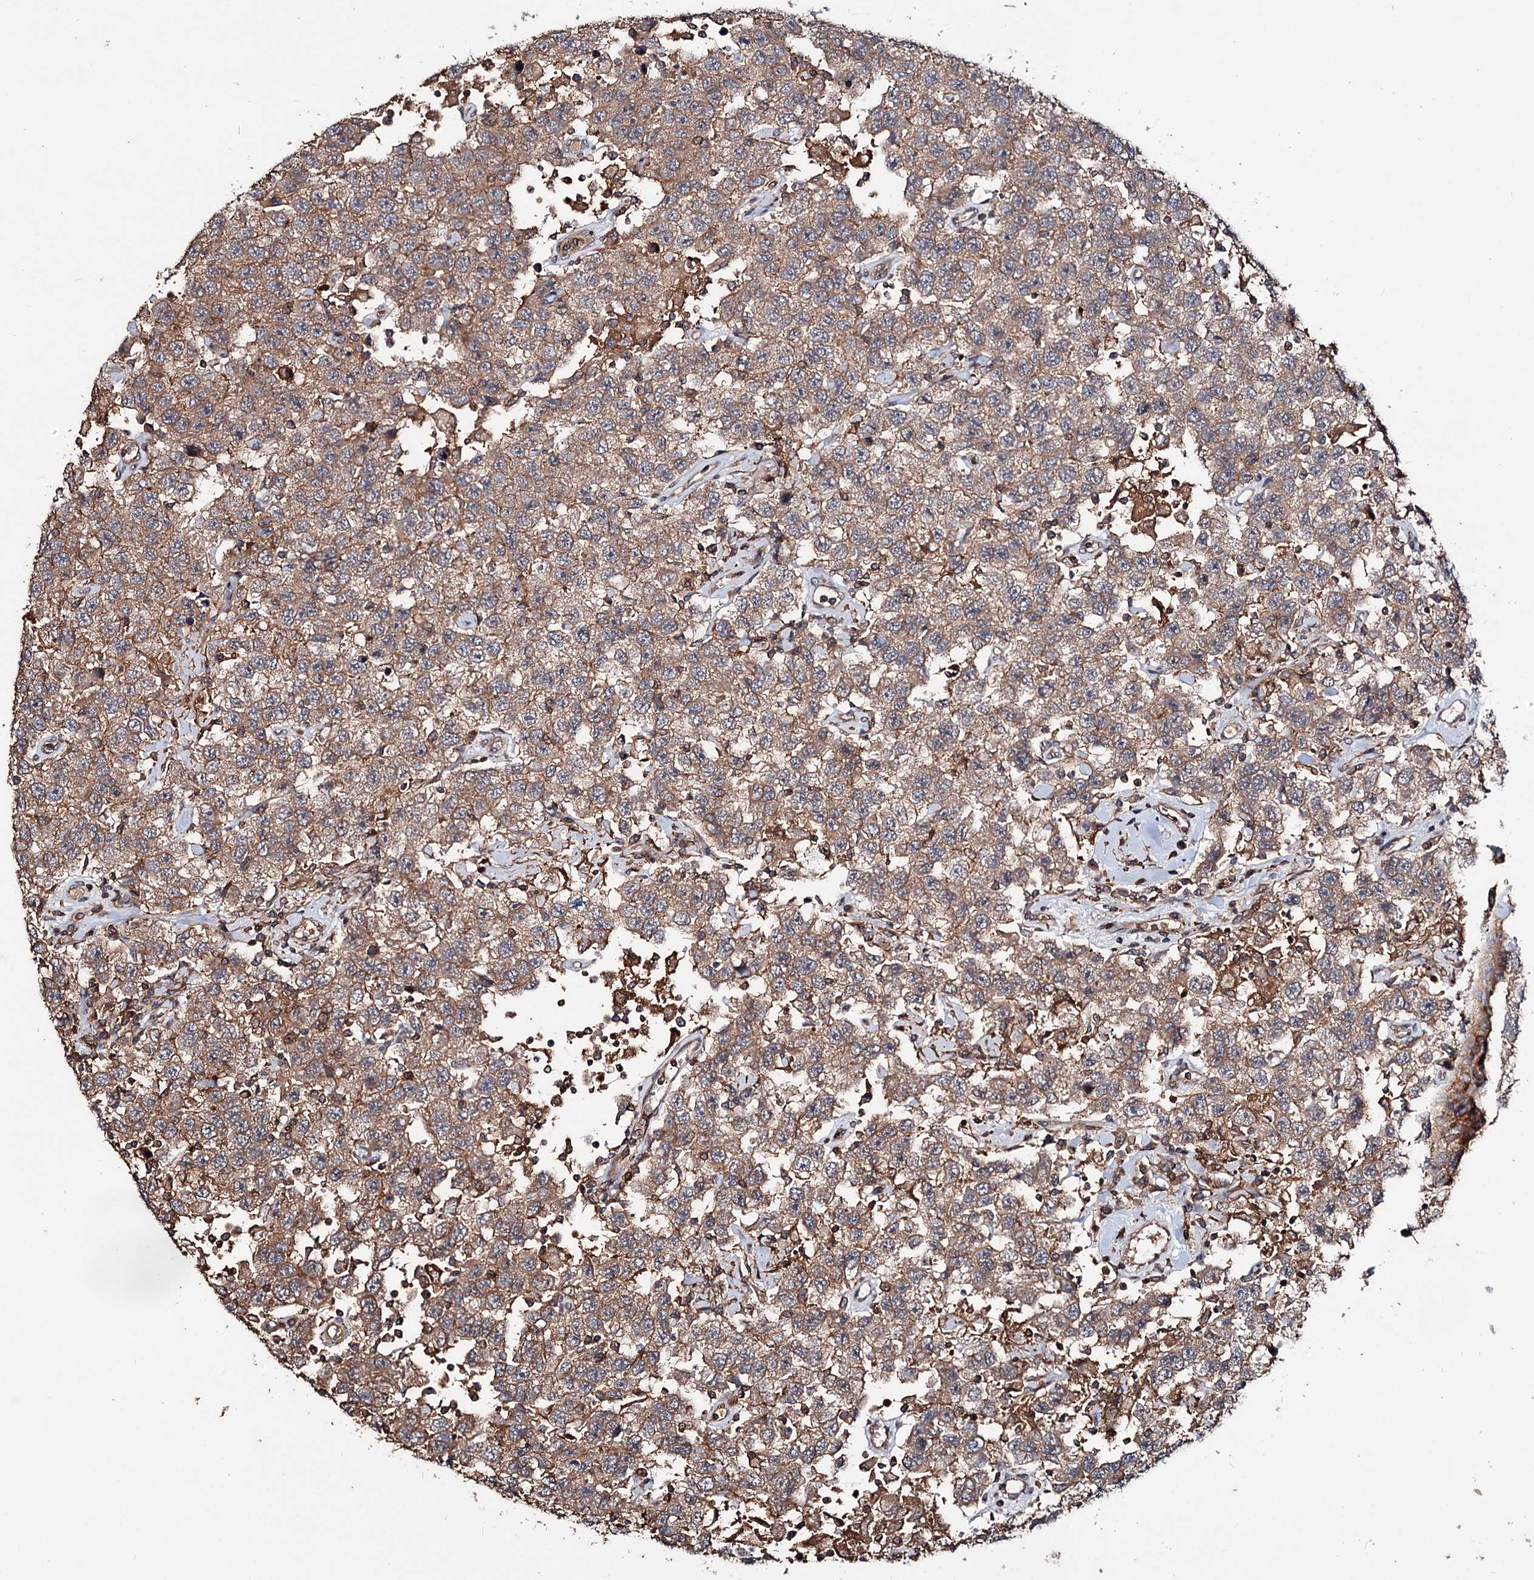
{"staining": {"intensity": "moderate", "quantity": ">75%", "location": "cytoplasmic/membranous"}, "tissue": "testis cancer", "cell_type": "Tumor cells", "image_type": "cancer", "snomed": [{"axis": "morphology", "description": "Seminoma, NOS"}, {"axis": "topography", "description": "Testis"}], "caption": "Testis cancer stained with immunohistochemistry shows moderate cytoplasmic/membranous expression in about >75% of tumor cells.", "gene": "GRIP1", "patient": {"sex": "male", "age": 41}}